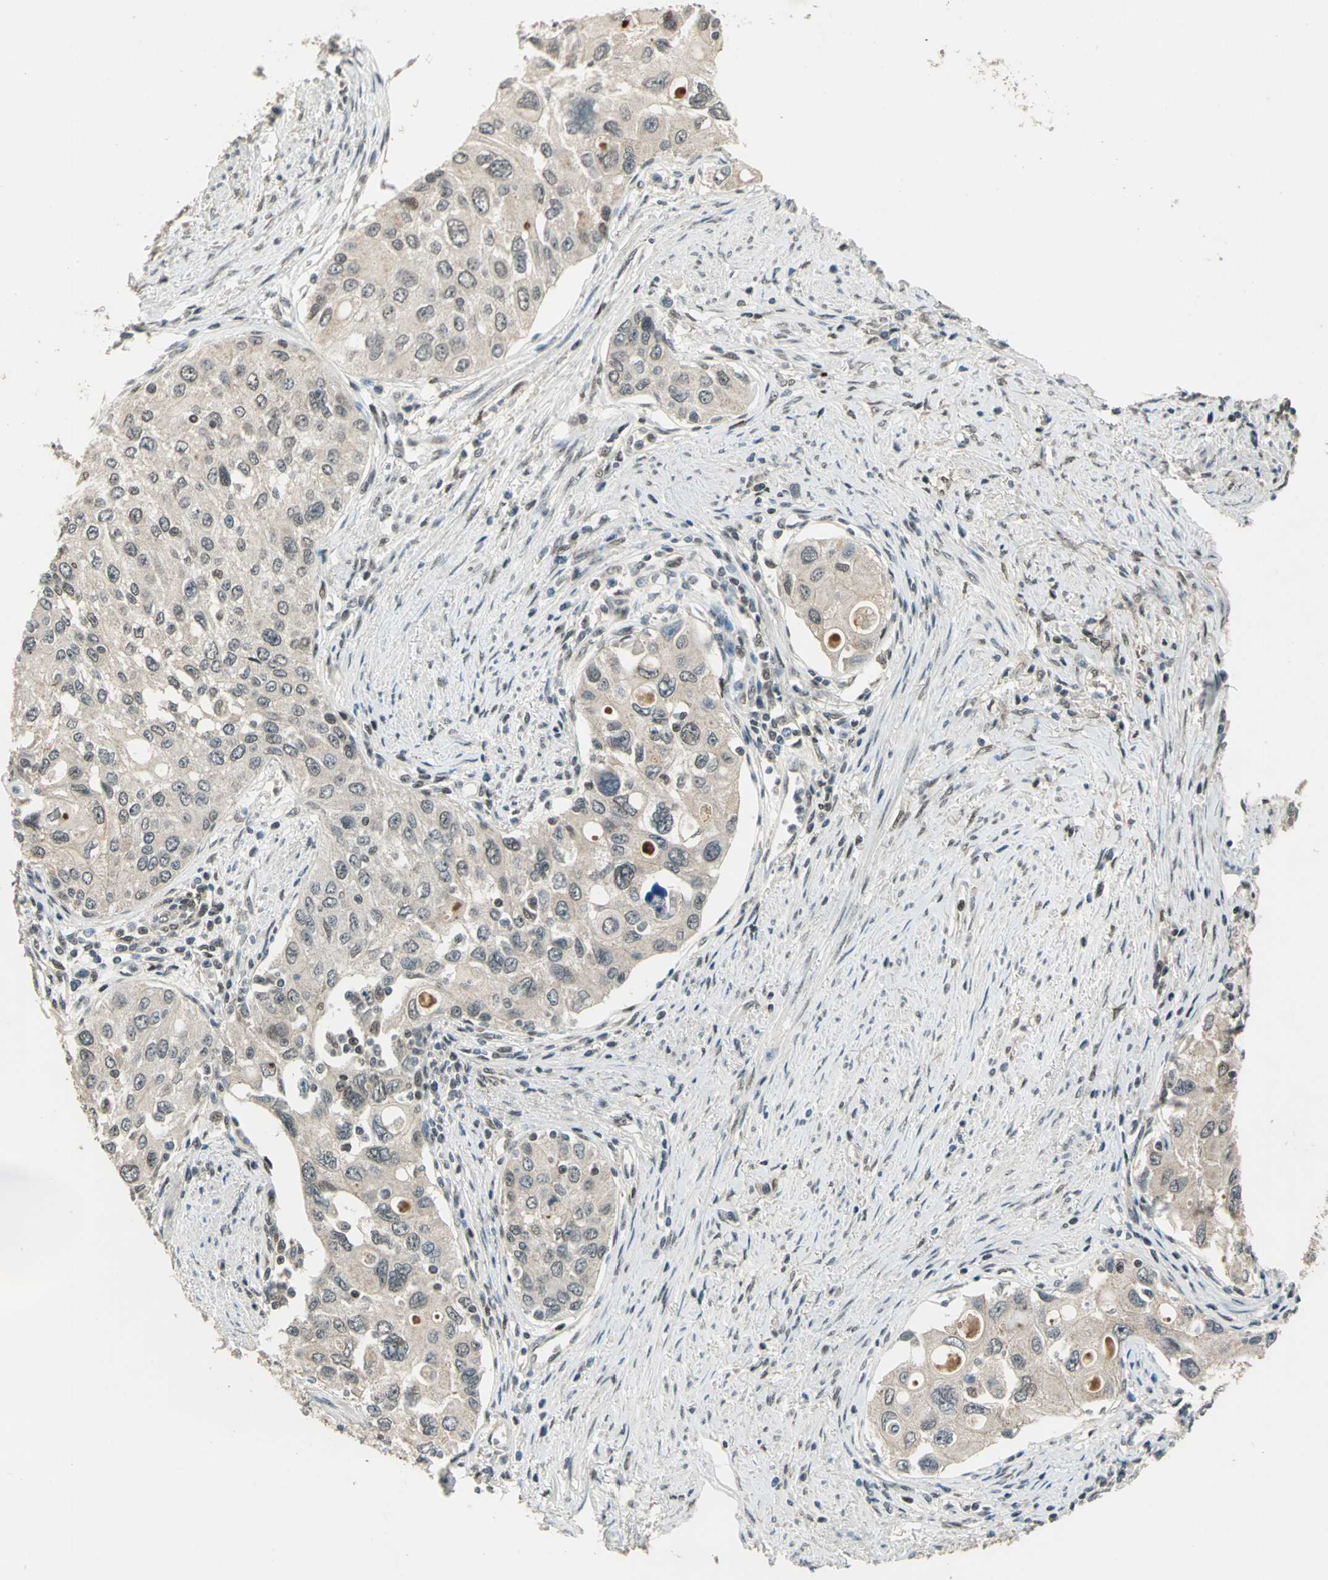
{"staining": {"intensity": "negative", "quantity": "none", "location": "none"}, "tissue": "urothelial cancer", "cell_type": "Tumor cells", "image_type": "cancer", "snomed": [{"axis": "morphology", "description": "Urothelial carcinoma, High grade"}, {"axis": "topography", "description": "Urinary bladder"}], "caption": "A high-resolution micrograph shows immunohistochemistry staining of urothelial cancer, which demonstrates no significant positivity in tumor cells.", "gene": "RAD17", "patient": {"sex": "female", "age": 56}}